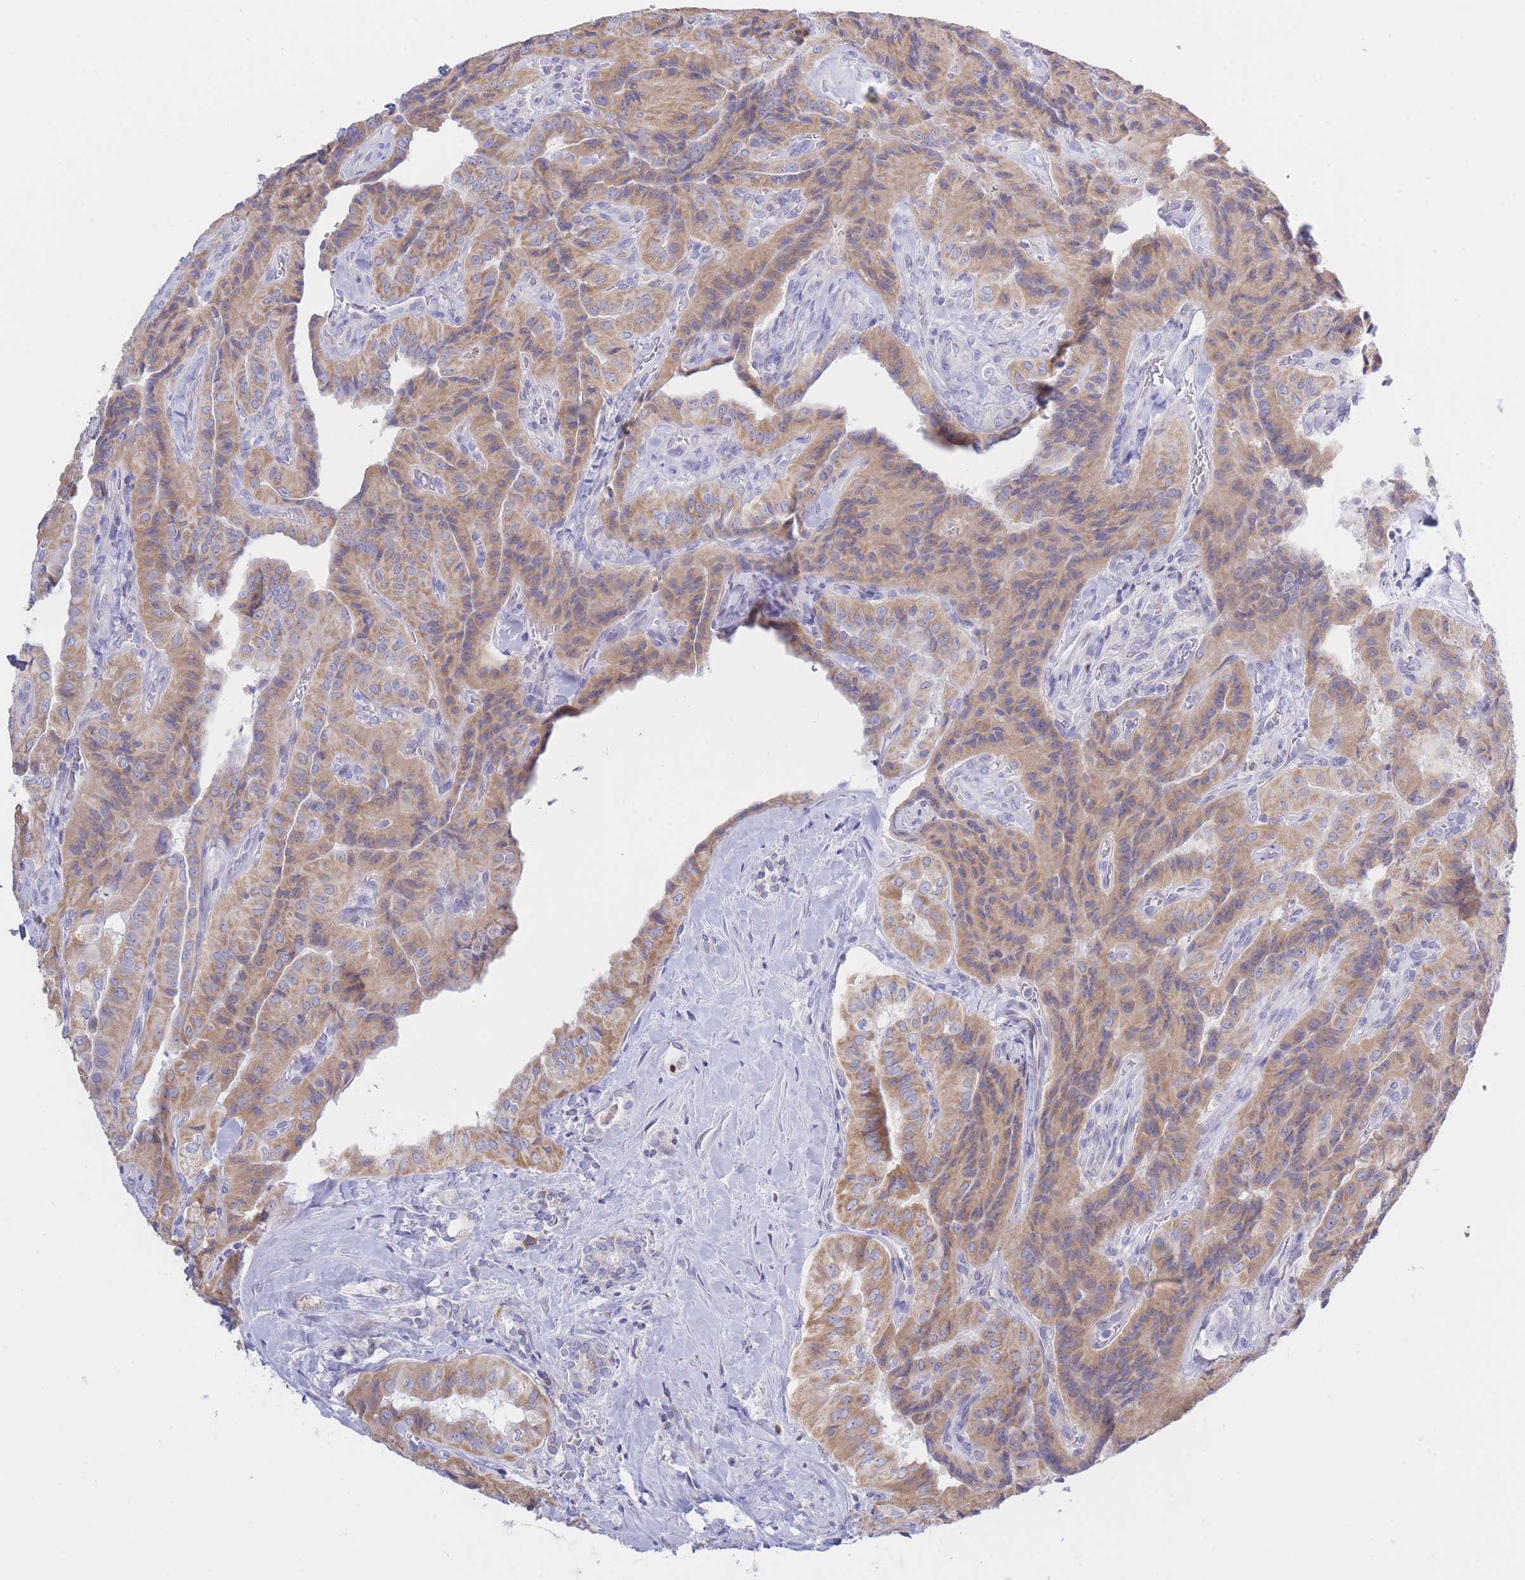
{"staining": {"intensity": "moderate", "quantity": ">75%", "location": "cytoplasmic/membranous"}, "tissue": "thyroid cancer", "cell_type": "Tumor cells", "image_type": "cancer", "snomed": [{"axis": "morphology", "description": "Normal tissue, NOS"}, {"axis": "morphology", "description": "Papillary adenocarcinoma, NOS"}, {"axis": "topography", "description": "Thyroid gland"}], "caption": "About >75% of tumor cells in thyroid papillary adenocarcinoma demonstrate moderate cytoplasmic/membranous protein staining as visualized by brown immunohistochemical staining.", "gene": "NANP", "patient": {"sex": "female", "age": 59}}